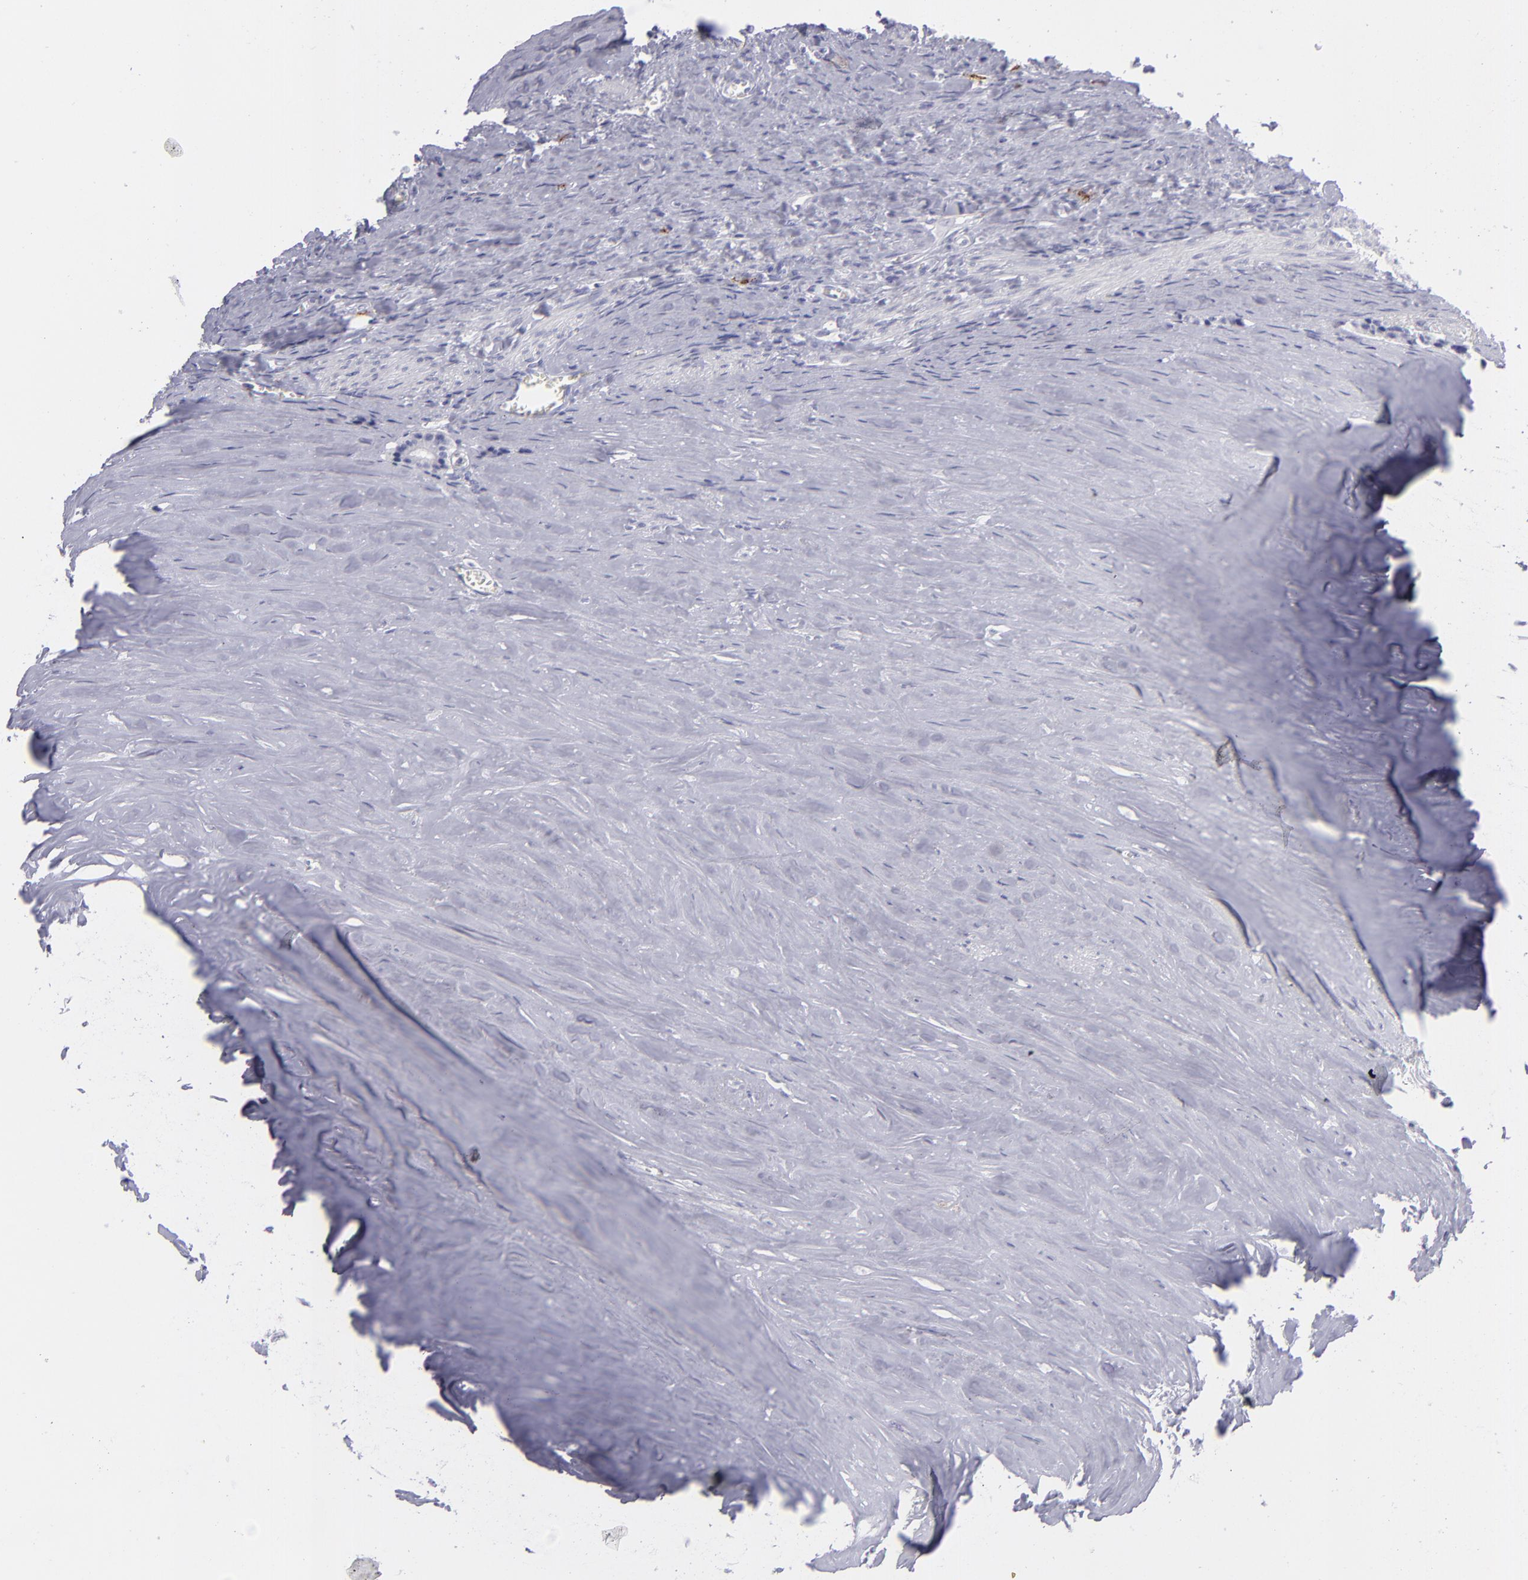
{"staining": {"intensity": "negative", "quantity": "none", "location": "none"}, "tissue": "carcinoid", "cell_type": "Tumor cells", "image_type": "cancer", "snomed": [{"axis": "morphology", "description": "Carcinoid, malignant, NOS"}, {"axis": "topography", "description": "Small intestine"}], "caption": "A high-resolution histopathology image shows immunohistochemistry staining of malignant carcinoid, which reveals no significant expression in tumor cells.", "gene": "SELPLG", "patient": {"sex": "male", "age": 63}}